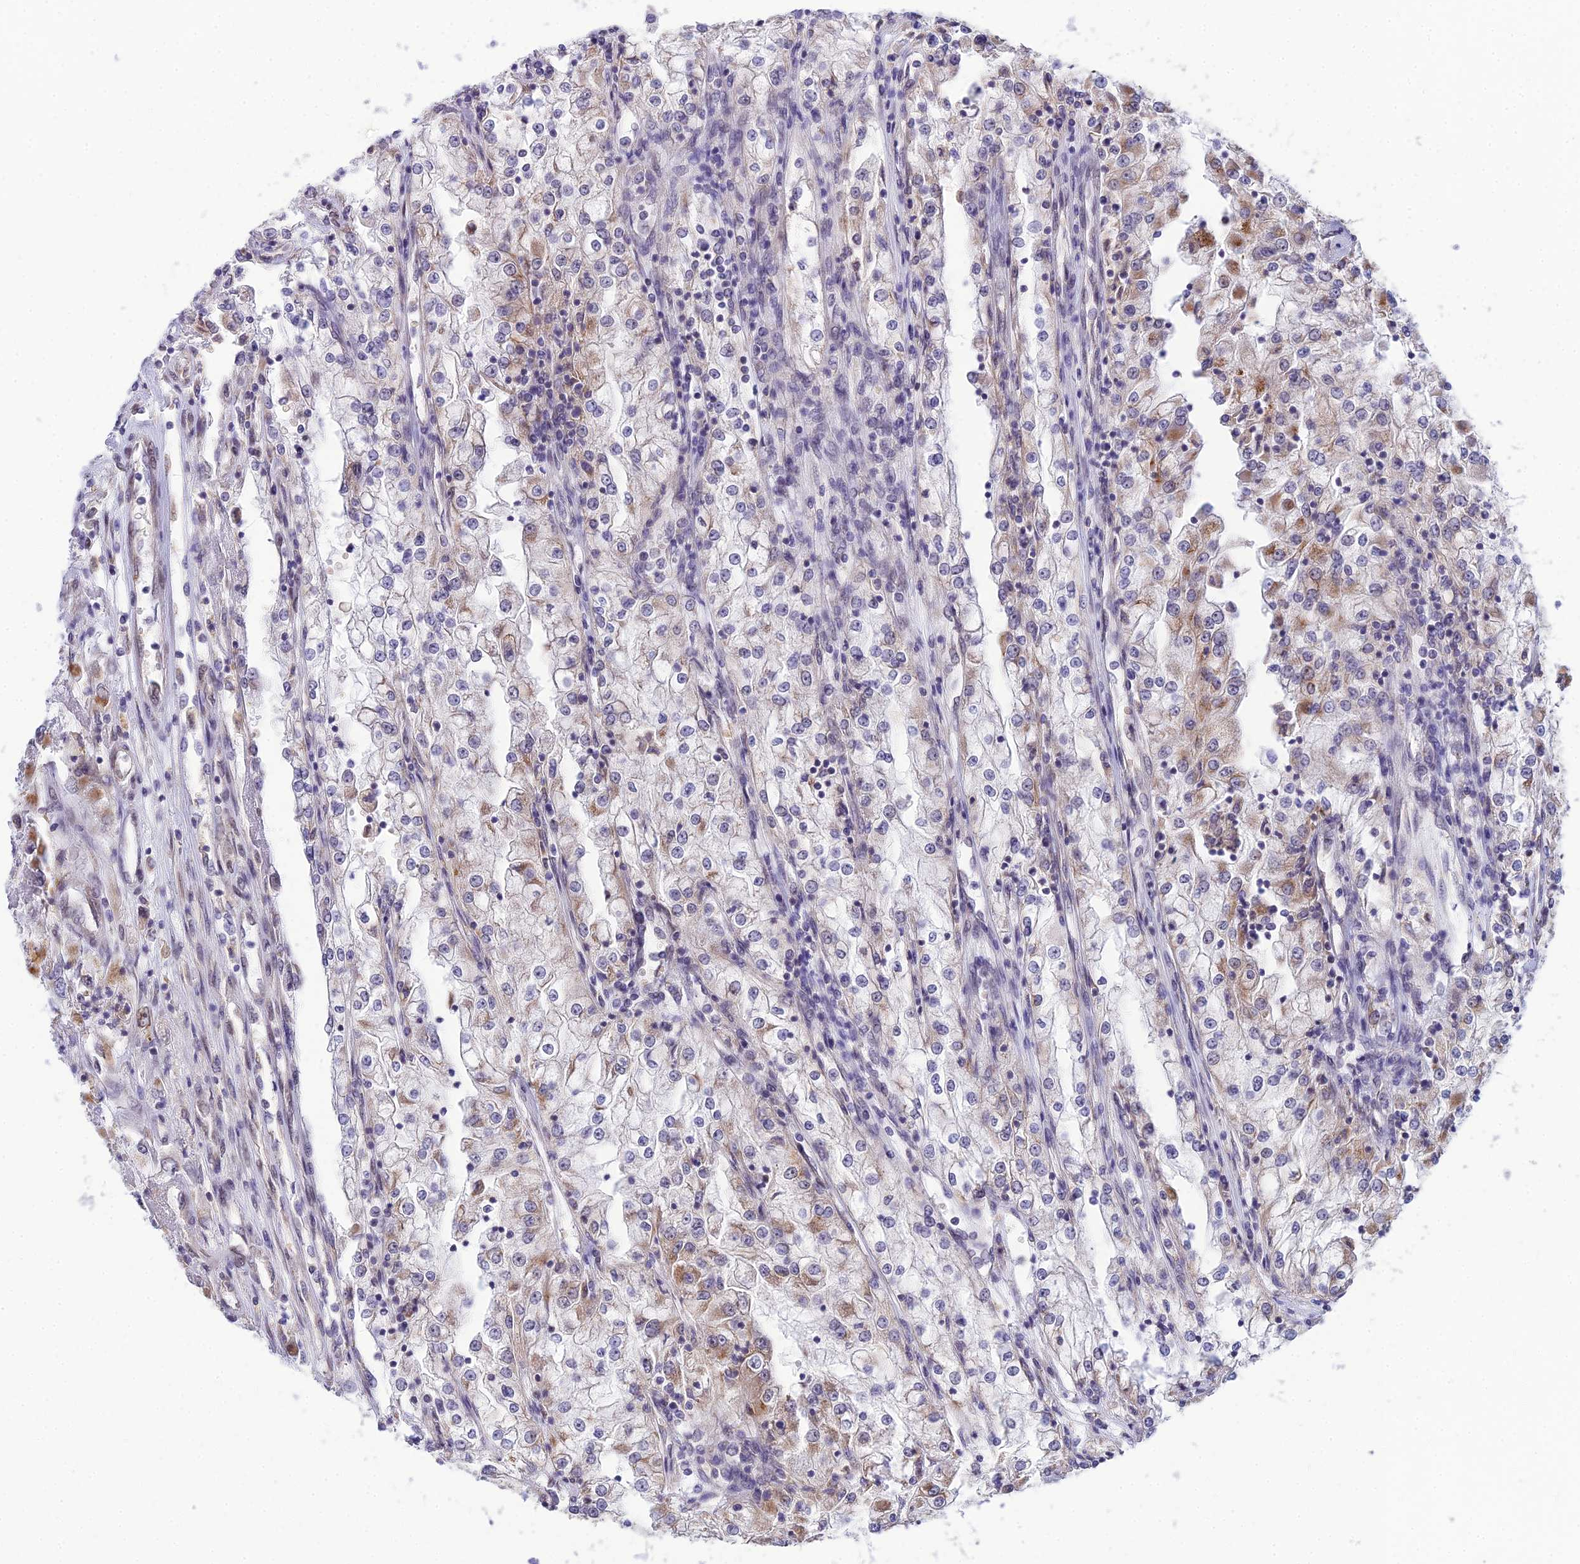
{"staining": {"intensity": "moderate", "quantity": "25%-75%", "location": "cytoplasmic/membranous"}, "tissue": "renal cancer", "cell_type": "Tumor cells", "image_type": "cancer", "snomed": [{"axis": "morphology", "description": "Adenocarcinoma, NOS"}, {"axis": "topography", "description": "Kidney"}], "caption": "Moderate cytoplasmic/membranous positivity for a protein is seen in approximately 25%-75% of tumor cells of renal cancer (adenocarcinoma) using immunohistochemistry (IHC).", "gene": "C2orf49", "patient": {"sex": "female", "age": 52}}